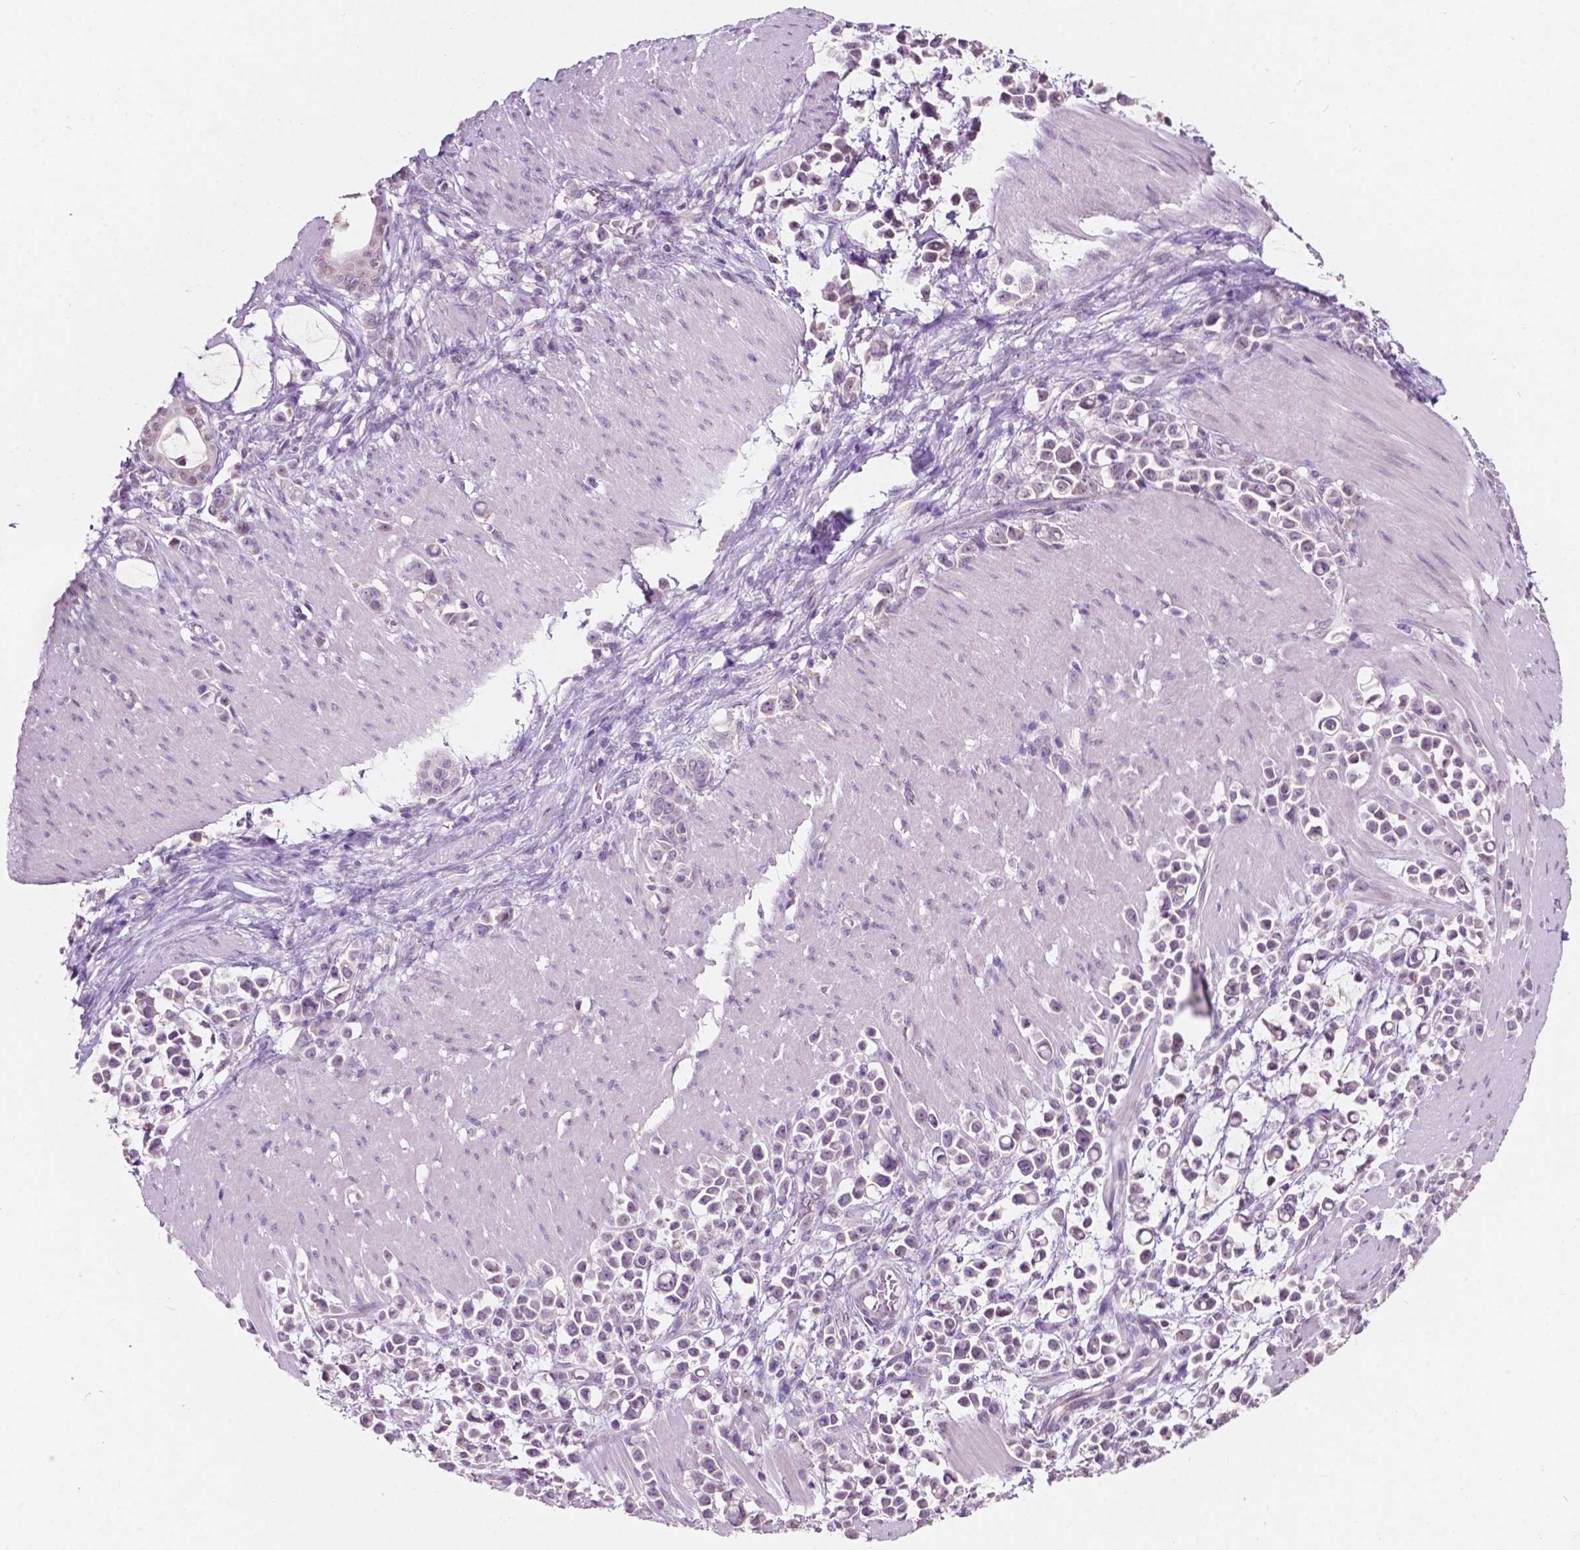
{"staining": {"intensity": "negative", "quantity": "none", "location": "none"}, "tissue": "stomach cancer", "cell_type": "Tumor cells", "image_type": "cancer", "snomed": [{"axis": "morphology", "description": "Adenocarcinoma, NOS"}, {"axis": "topography", "description": "Stomach"}], "caption": "This is an IHC micrograph of human stomach adenocarcinoma. There is no expression in tumor cells.", "gene": "TM6SF2", "patient": {"sex": "male", "age": 82}}